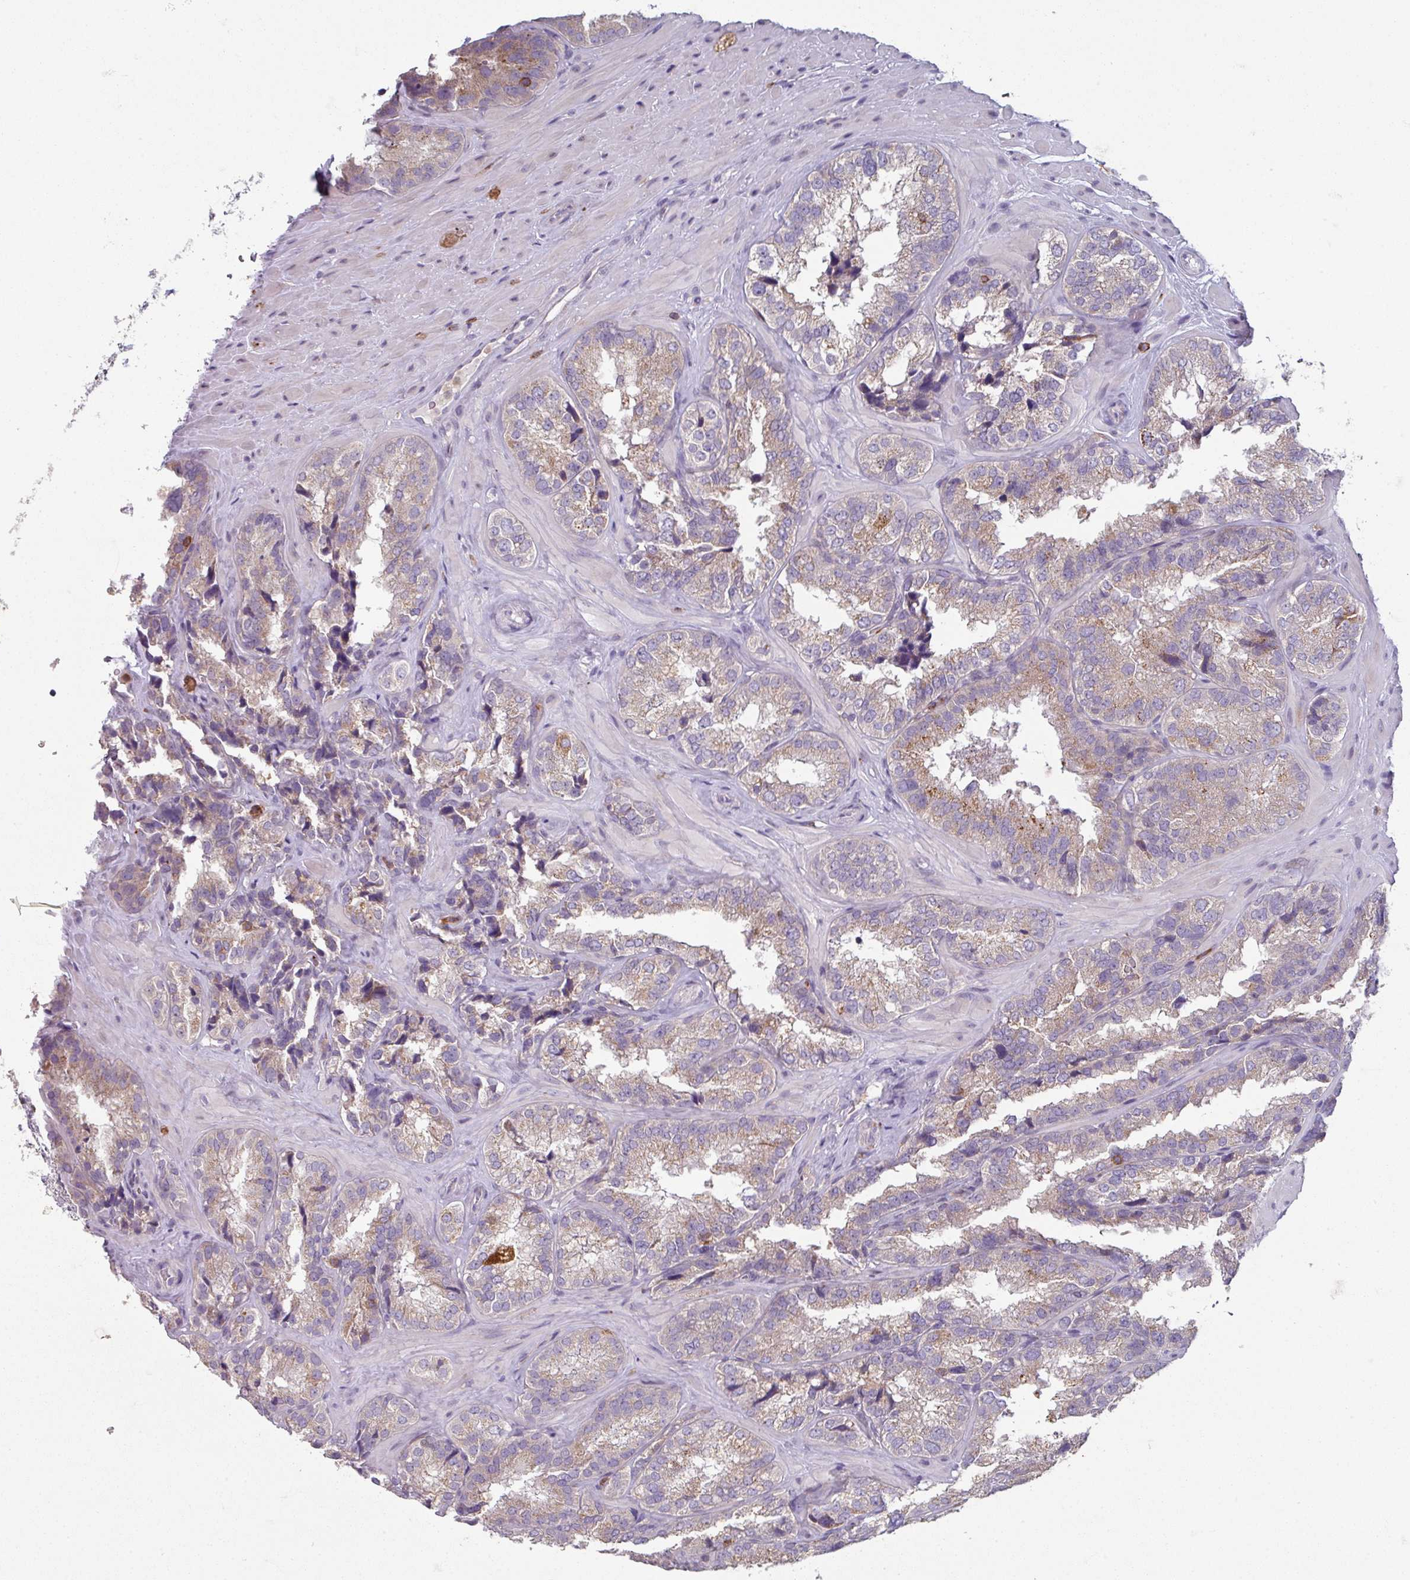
{"staining": {"intensity": "moderate", "quantity": "25%-75%", "location": "cytoplasmic/membranous"}, "tissue": "seminal vesicle", "cell_type": "Glandular cells", "image_type": "normal", "snomed": [{"axis": "morphology", "description": "Normal tissue, NOS"}, {"axis": "topography", "description": "Seminal veicle"}], "caption": "IHC photomicrograph of unremarkable seminal vesicle stained for a protein (brown), which exhibits medium levels of moderate cytoplasmic/membranous expression in approximately 25%-75% of glandular cells.", "gene": "NEDD9", "patient": {"sex": "male", "age": 58}}